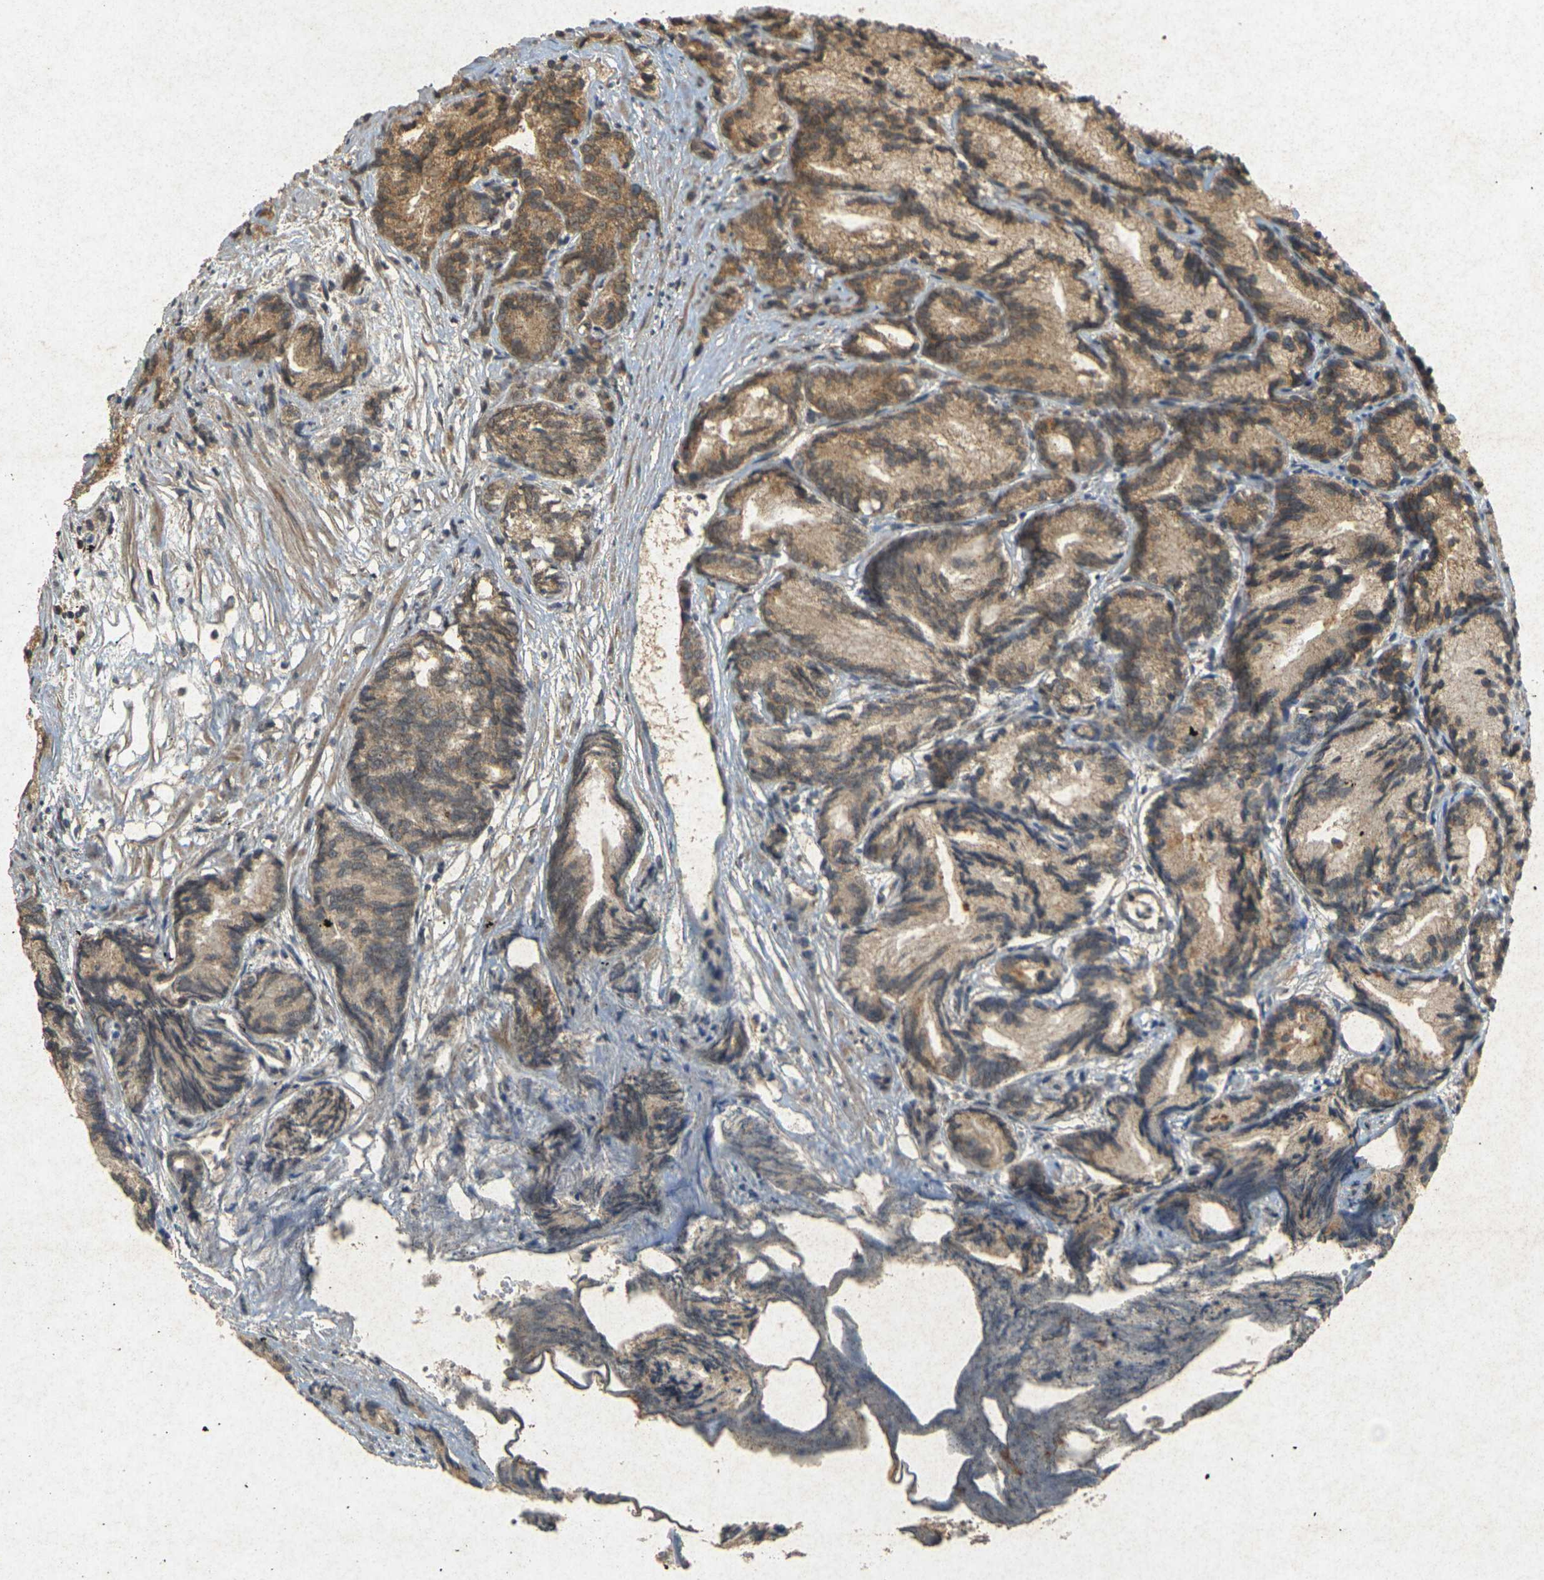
{"staining": {"intensity": "moderate", "quantity": ">75%", "location": "cytoplasmic/membranous"}, "tissue": "prostate cancer", "cell_type": "Tumor cells", "image_type": "cancer", "snomed": [{"axis": "morphology", "description": "Adenocarcinoma, Low grade"}, {"axis": "topography", "description": "Prostate"}], "caption": "A brown stain shows moderate cytoplasmic/membranous positivity of a protein in human prostate adenocarcinoma (low-grade) tumor cells.", "gene": "ERN1", "patient": {"sex": "male", "age": 89}}